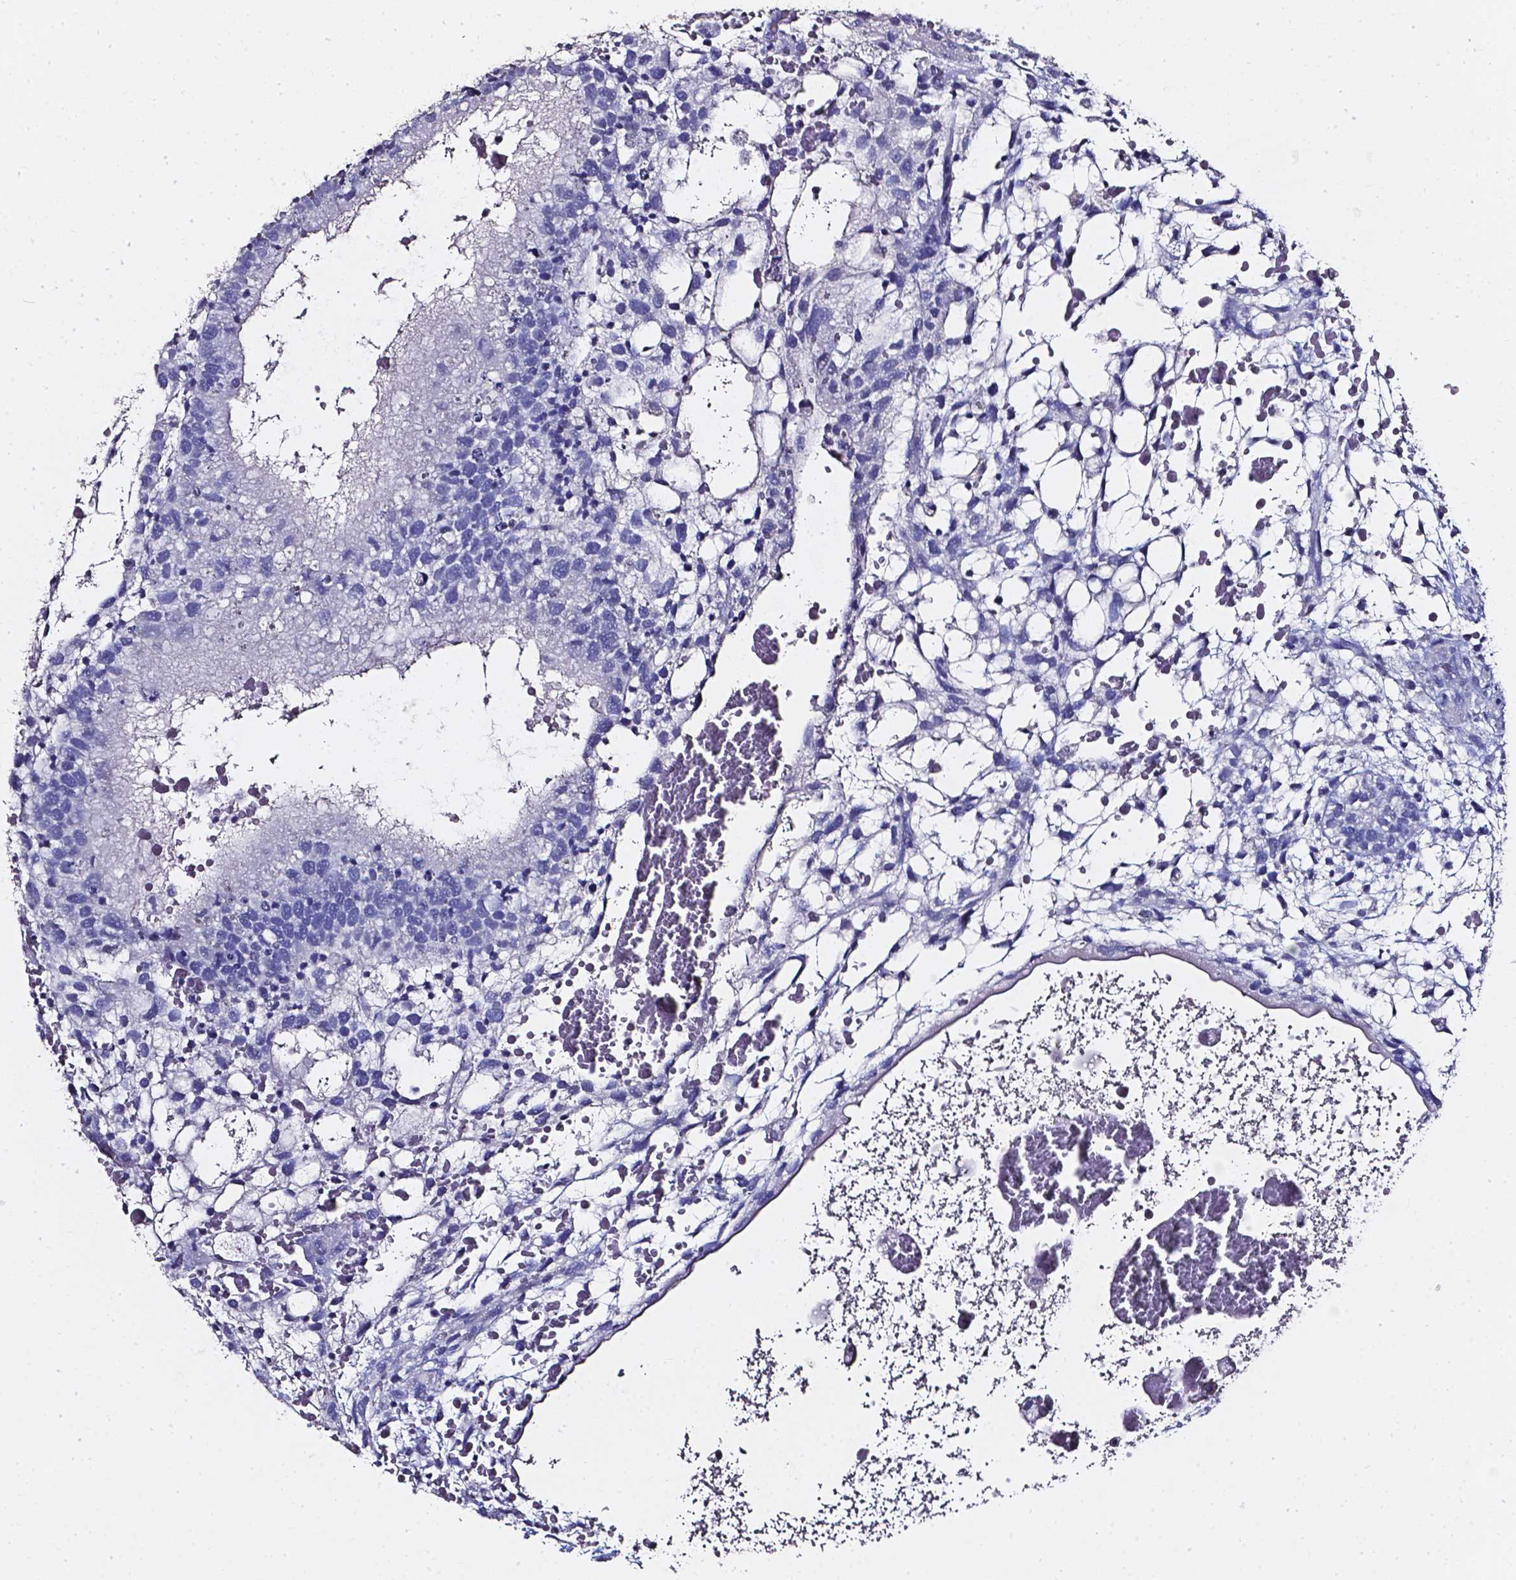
{"staining": {"intensity": "negative", "quantity": "none", "location": "none"}, "tissue": "testis cancer", "cell_type": "Tumor cells", "image_type": "cancer", "snomed": [{"axis": "morphology", "description": "Normal tissue, NOS"}, {"axis": "morphology", "description": "Carcinoma, Embryonal, NOS"}, {"axis": "topography", "description": "Testis"}], "caption": "Testis cancer (embryonal carcinoma) was stained to show a protein in brown. There is no significant positivity in tumor cells.", "gene": "AKR1B10", "patient": {"sex": "male", "age": 32}}